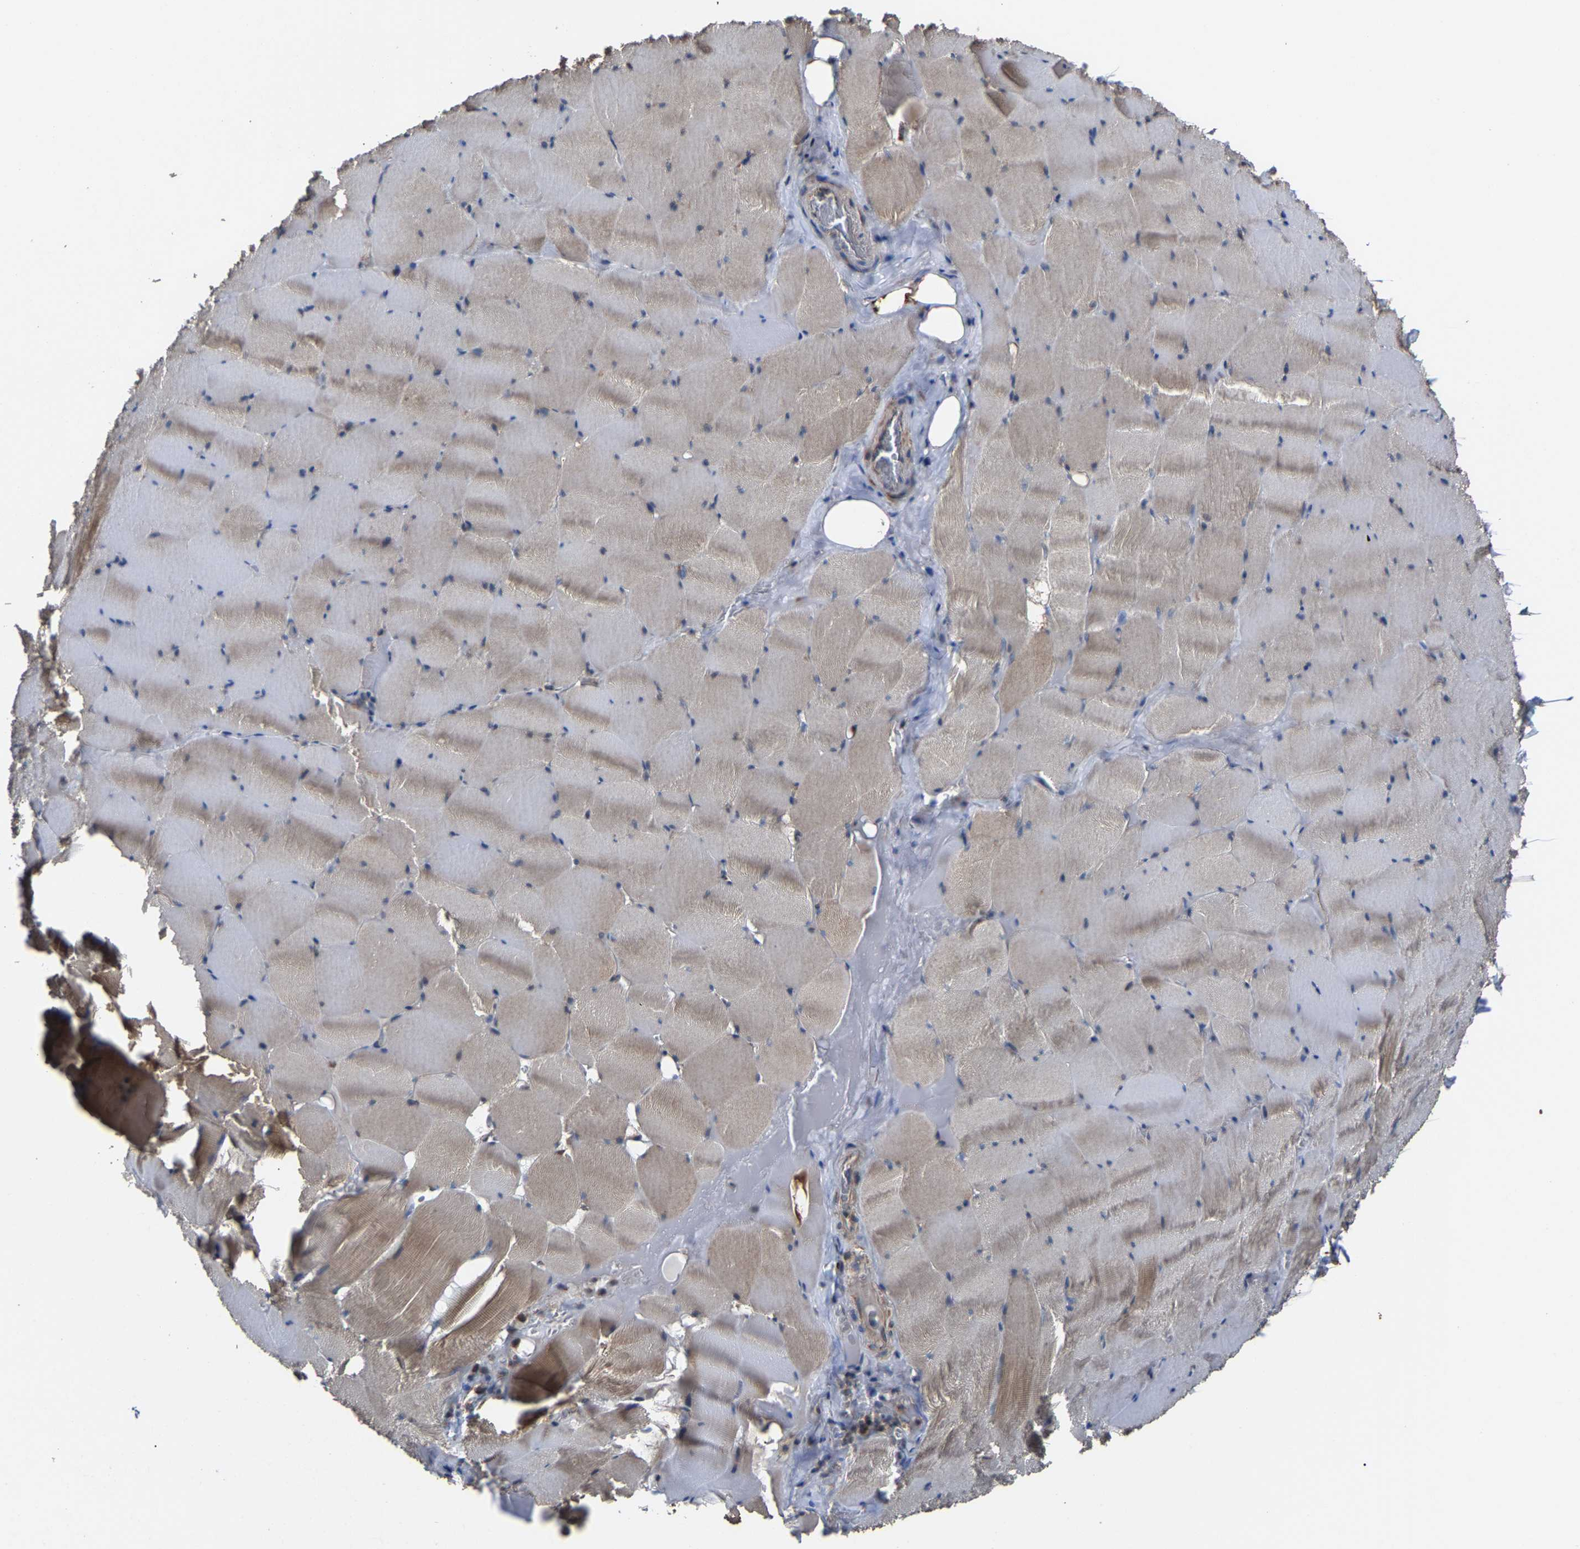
{"staining": {"intensity": "moderate", "quantity": "25%-75%", "location": "cytoplasmic/membranous"}, "tissue": "skeletal muscle", "cell_type": "Myocytes", "image_type": "normal", "snomed": [{"axis": "morphology", "description": "Normal tissue, NOS"}, {"axis": "topography", "description": "Skeletal muscle"}], "caption": "Skeletal muscle was stained to show a protein in brown. There is medium levels of moderate cytoplasmic/membranous staining in about 25%-75% of myocytes. (Brightfield microscopy of DAB IHC at high magnification).", "gene": "NDUFV3", "patient": {"sex": "male", "age": 62}}